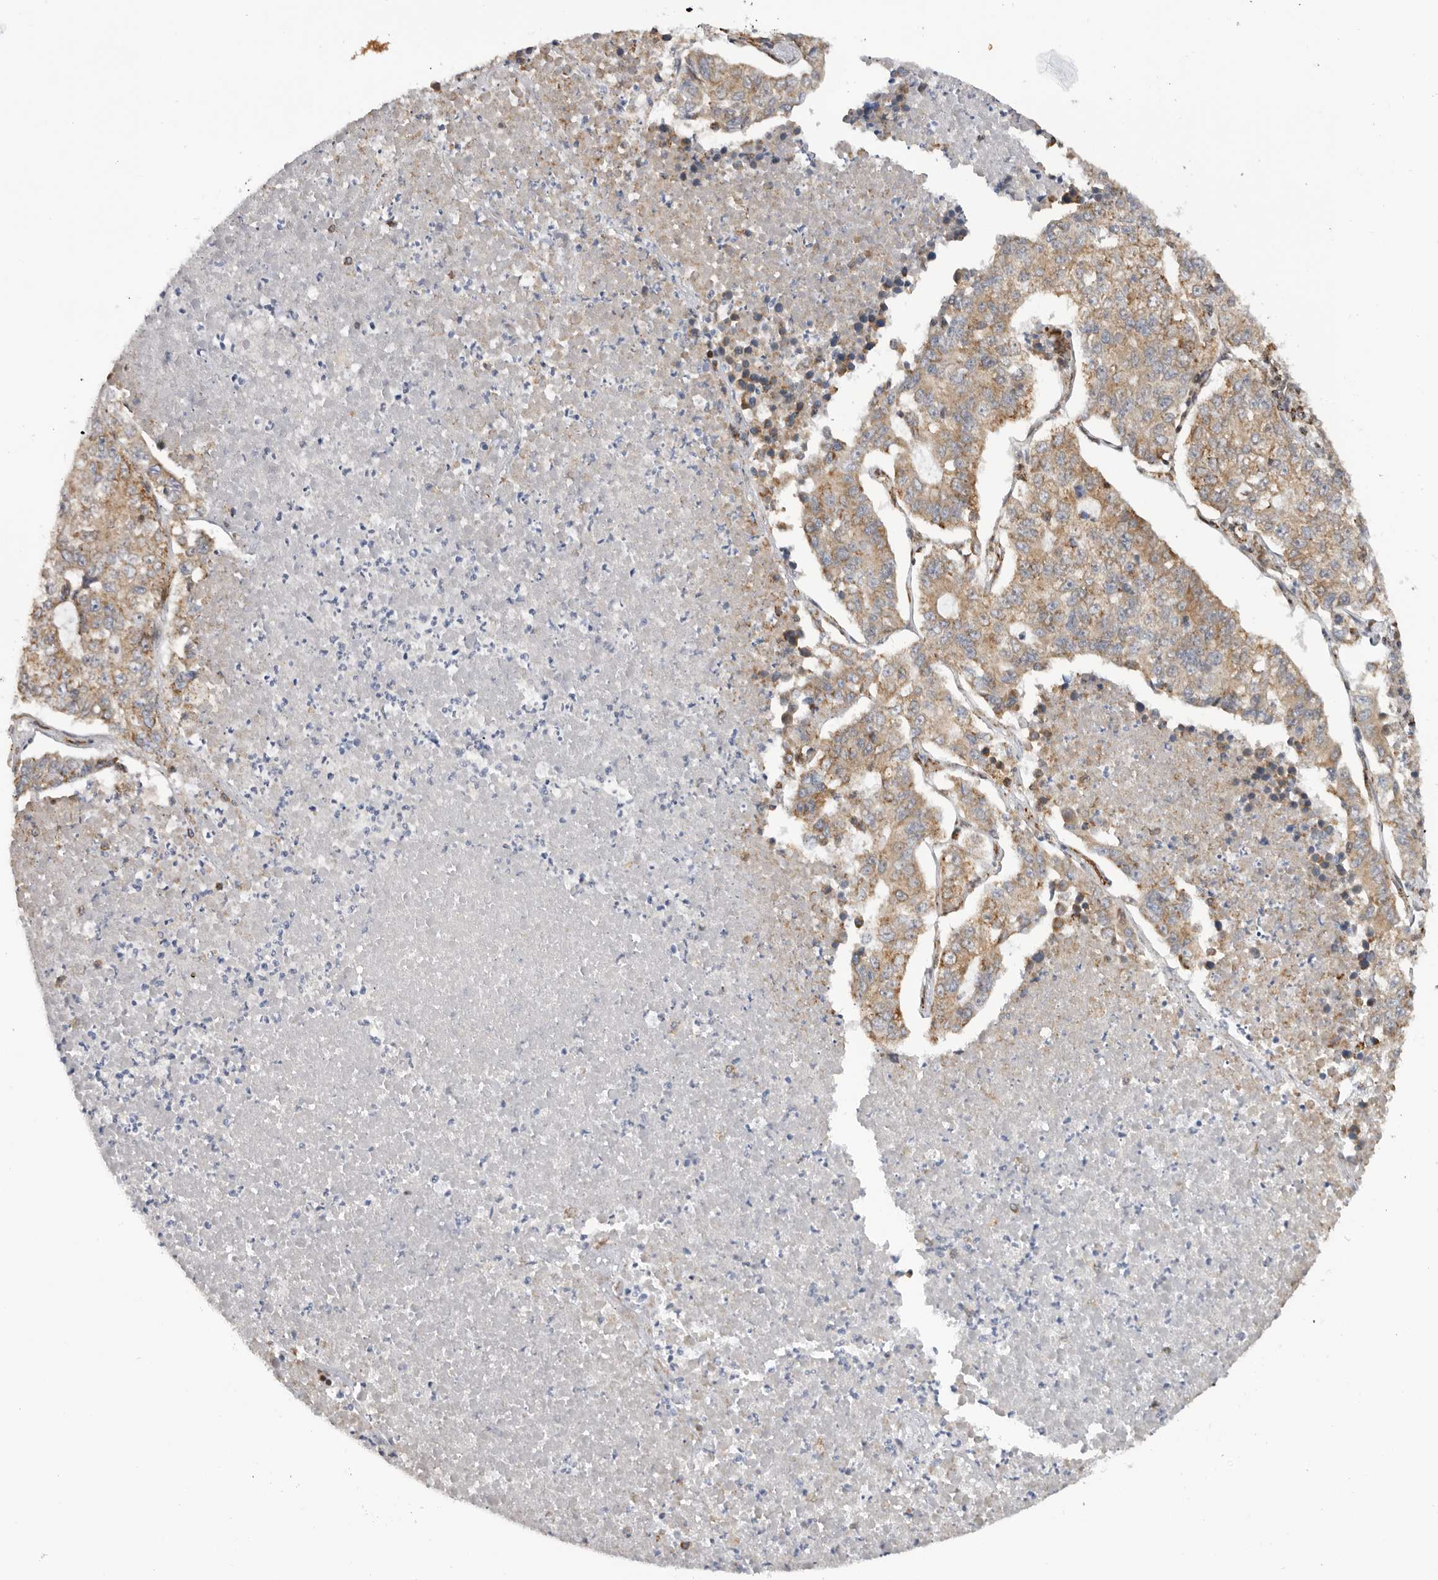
{"staining": {"intensity": "moderate", "quantity": "25%-75%", "location": "cytoplasmic/membranous"}, "tissue": "lung cancer", "cell_type": "Tumor cells", "image_type": "cancer", "snomed": [{"axis": "morphology", "description": "Adenocarcinoma, NOS"}, {"axis": "topography", "description": "Lung"}], "caption": "Moderate cytoplasmic/membranous staining is appreciated in about 25%-75% of tumor cells in lung cancer (adenocarcinoma).", "gene": "DCAF8", "patient": {"sex": "male", "age": 49}}